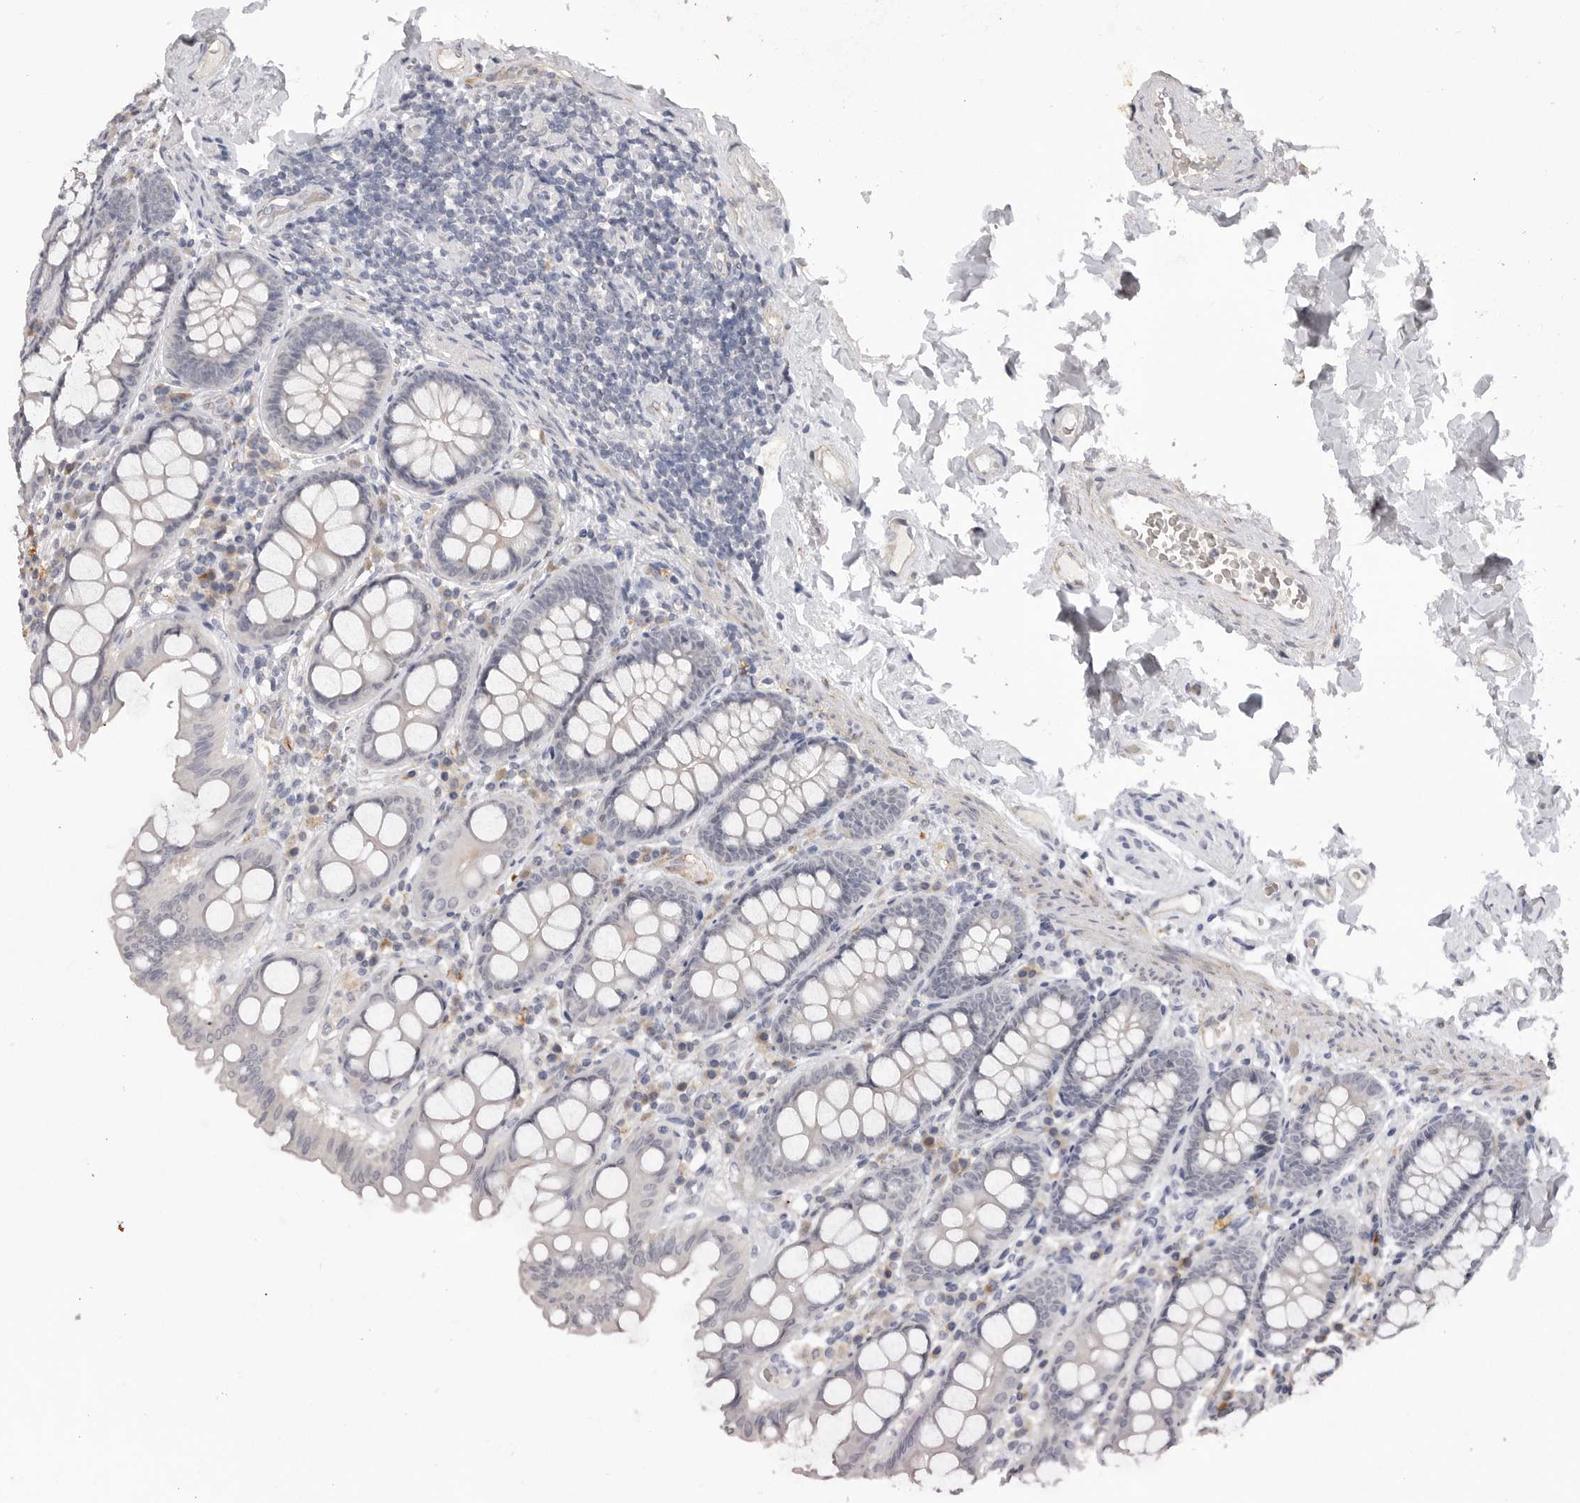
{"staining": {"intensity": "negative", "quantity": "none", "location": "none"}, "tissue": "colon", "cell_type": "Endothelial cells", "image_type": "normal", "snomed": [{"axis": "morphology", "description": "Normal tissue, NOS"}, {"axis": "topography", "description": "Colon"}, {"axis": "topography", "description": "Peripheral nerve tissue"}], "caption": "DAB immunohistochemical staining of unremarkable human colon demonstrates no significant positivity in endothelial cells.", "gene": "PLEKHF1", "patient": {"sex": "female", "age": 61}}